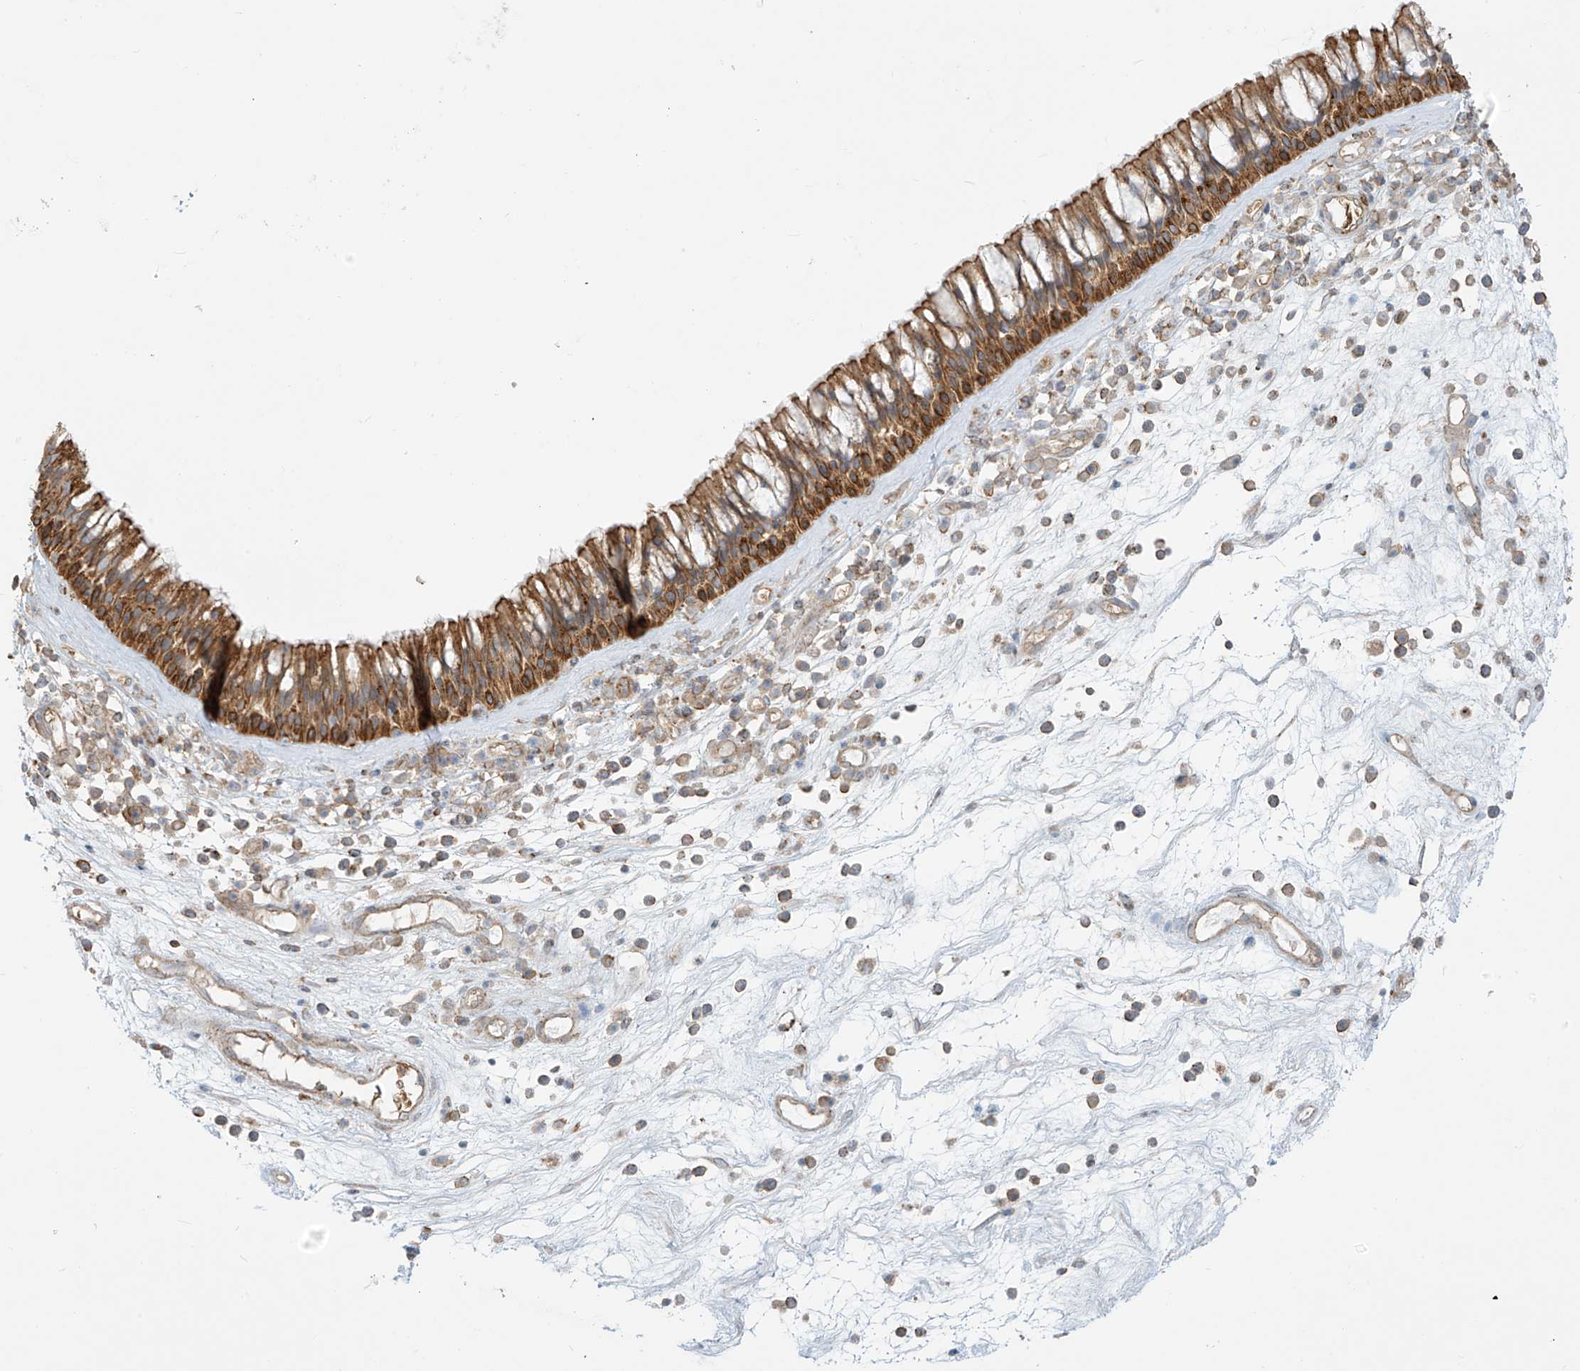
{"staining": {"intensity": "moderate", "quantity": ">75%", "location": "cytoplasmic/membranous"}, "tissue": "nasopharynx", "cell_type": "Respiratory epithelial cells", "image_type": "normal", "snomed": [{"axis": "morphology", "description": "Normal tissue, NOS"}, {"axis": "morphology", "description": "Inflammation, NOS"}, {"axis": "morphology", "description": "Malignant melanoma, Metastatic site"}, {"axis": "topography", "description": "Nasopharynx"}], "caption": "This micrograph exhibits IHC staining of normal nasopharynx, with medium moderate cytoplasmic/membranous positivity in approximately >75% of respiratory epithelial cells.", "gene": "LZTS3", "patient": {"sex": "male", "age": 70}}